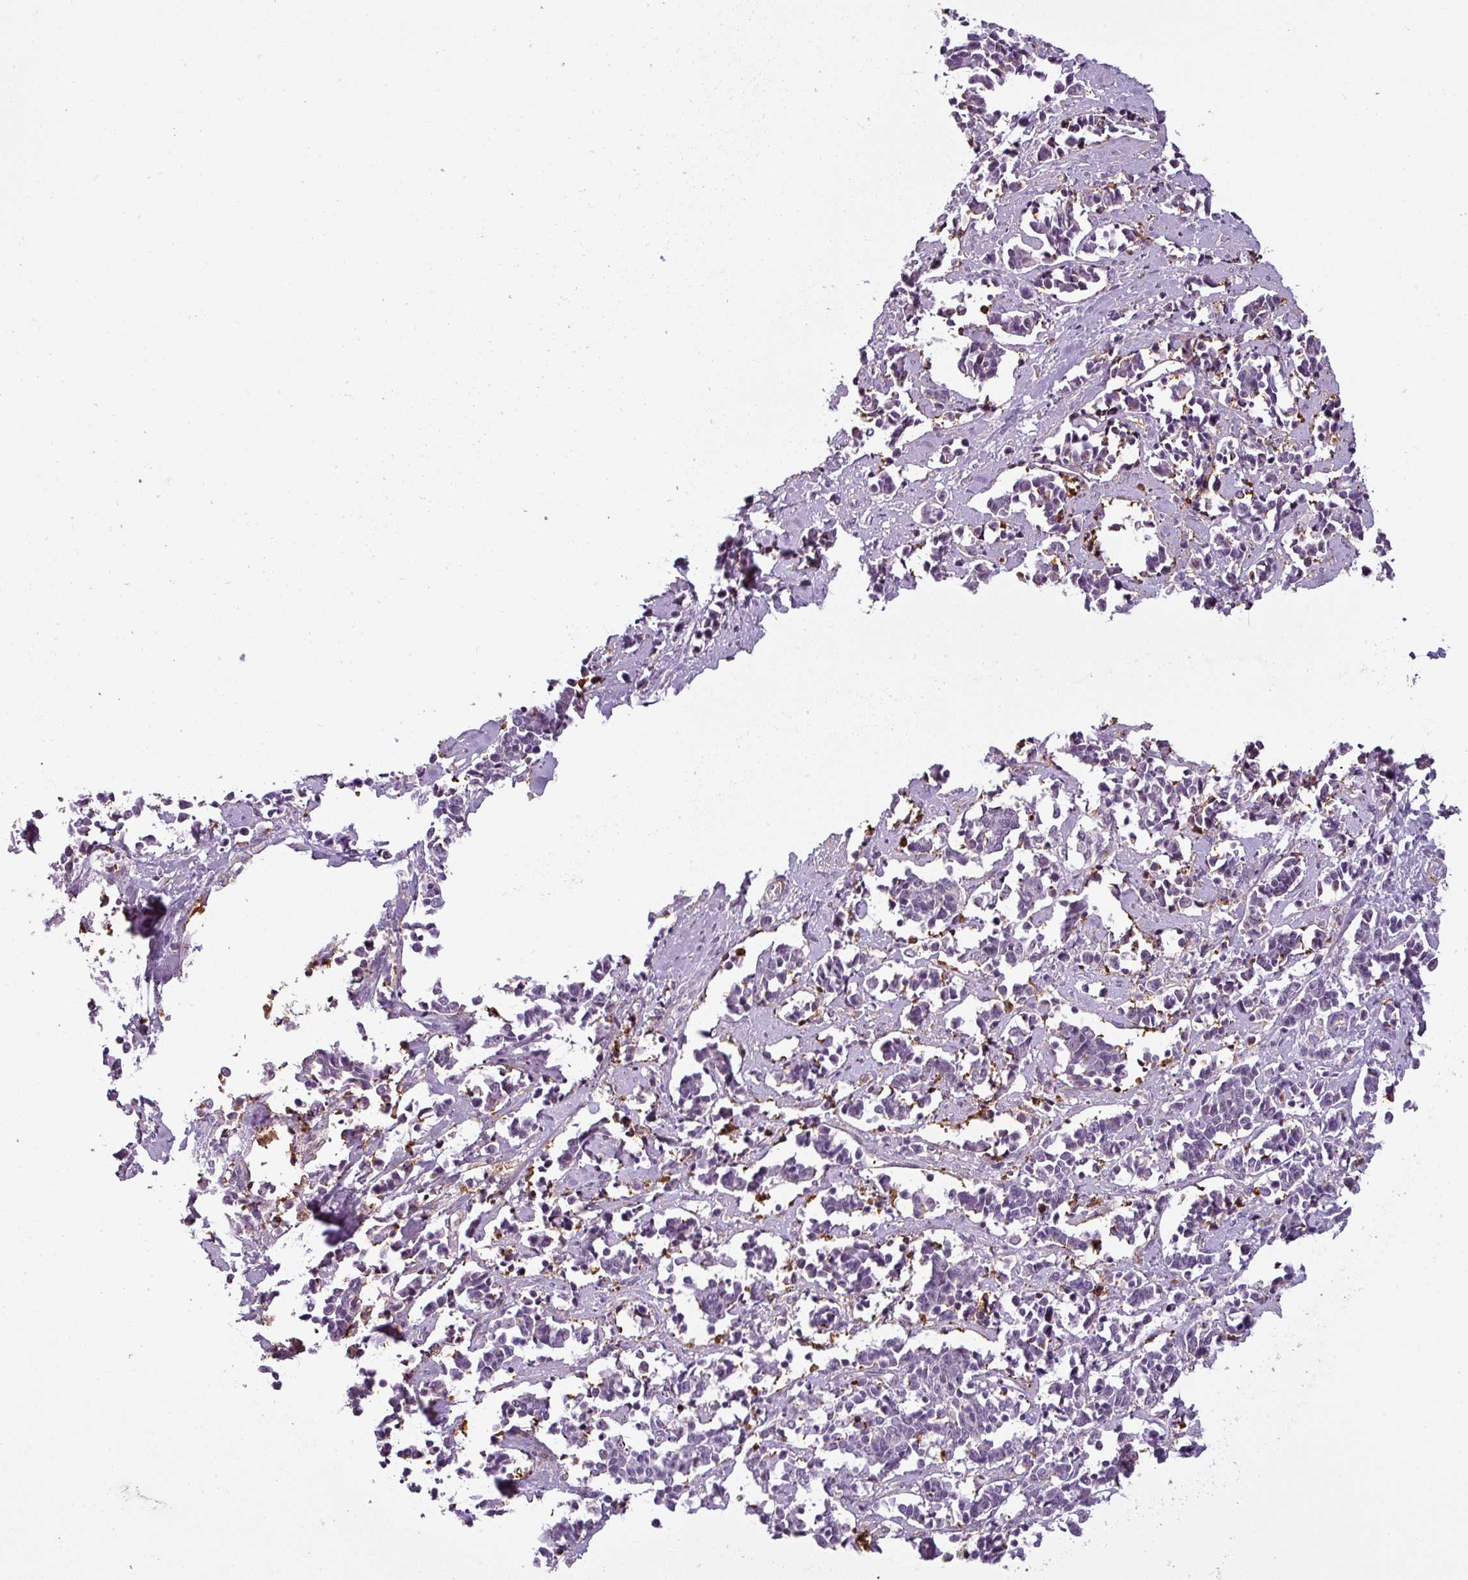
{"staining": {"intensity": "negative", "quantity": "none", "location": "none"}, "tissue": "cervical cancer", "cell_type": "Tumor cells", "image_type": "cancer", "snomed": [{"axis": "morphology", "description": "Normal tissue, NOS"}, {"axis": "morphology", "description": "Squamous cell carcinoma, NOS"}, {"axis": "topography", "description": "Cervix"}], "caption": "IHC micrograph of cervical cancer (squamous cell carcinoma) stained for a protein (brown), which displays no staining in tumor cells. (Immunohistochemistry (ihc), brightfield microscopy, high magnification).", "gene": "APOC1", "patient": {"sex": "female", "age": 35}}